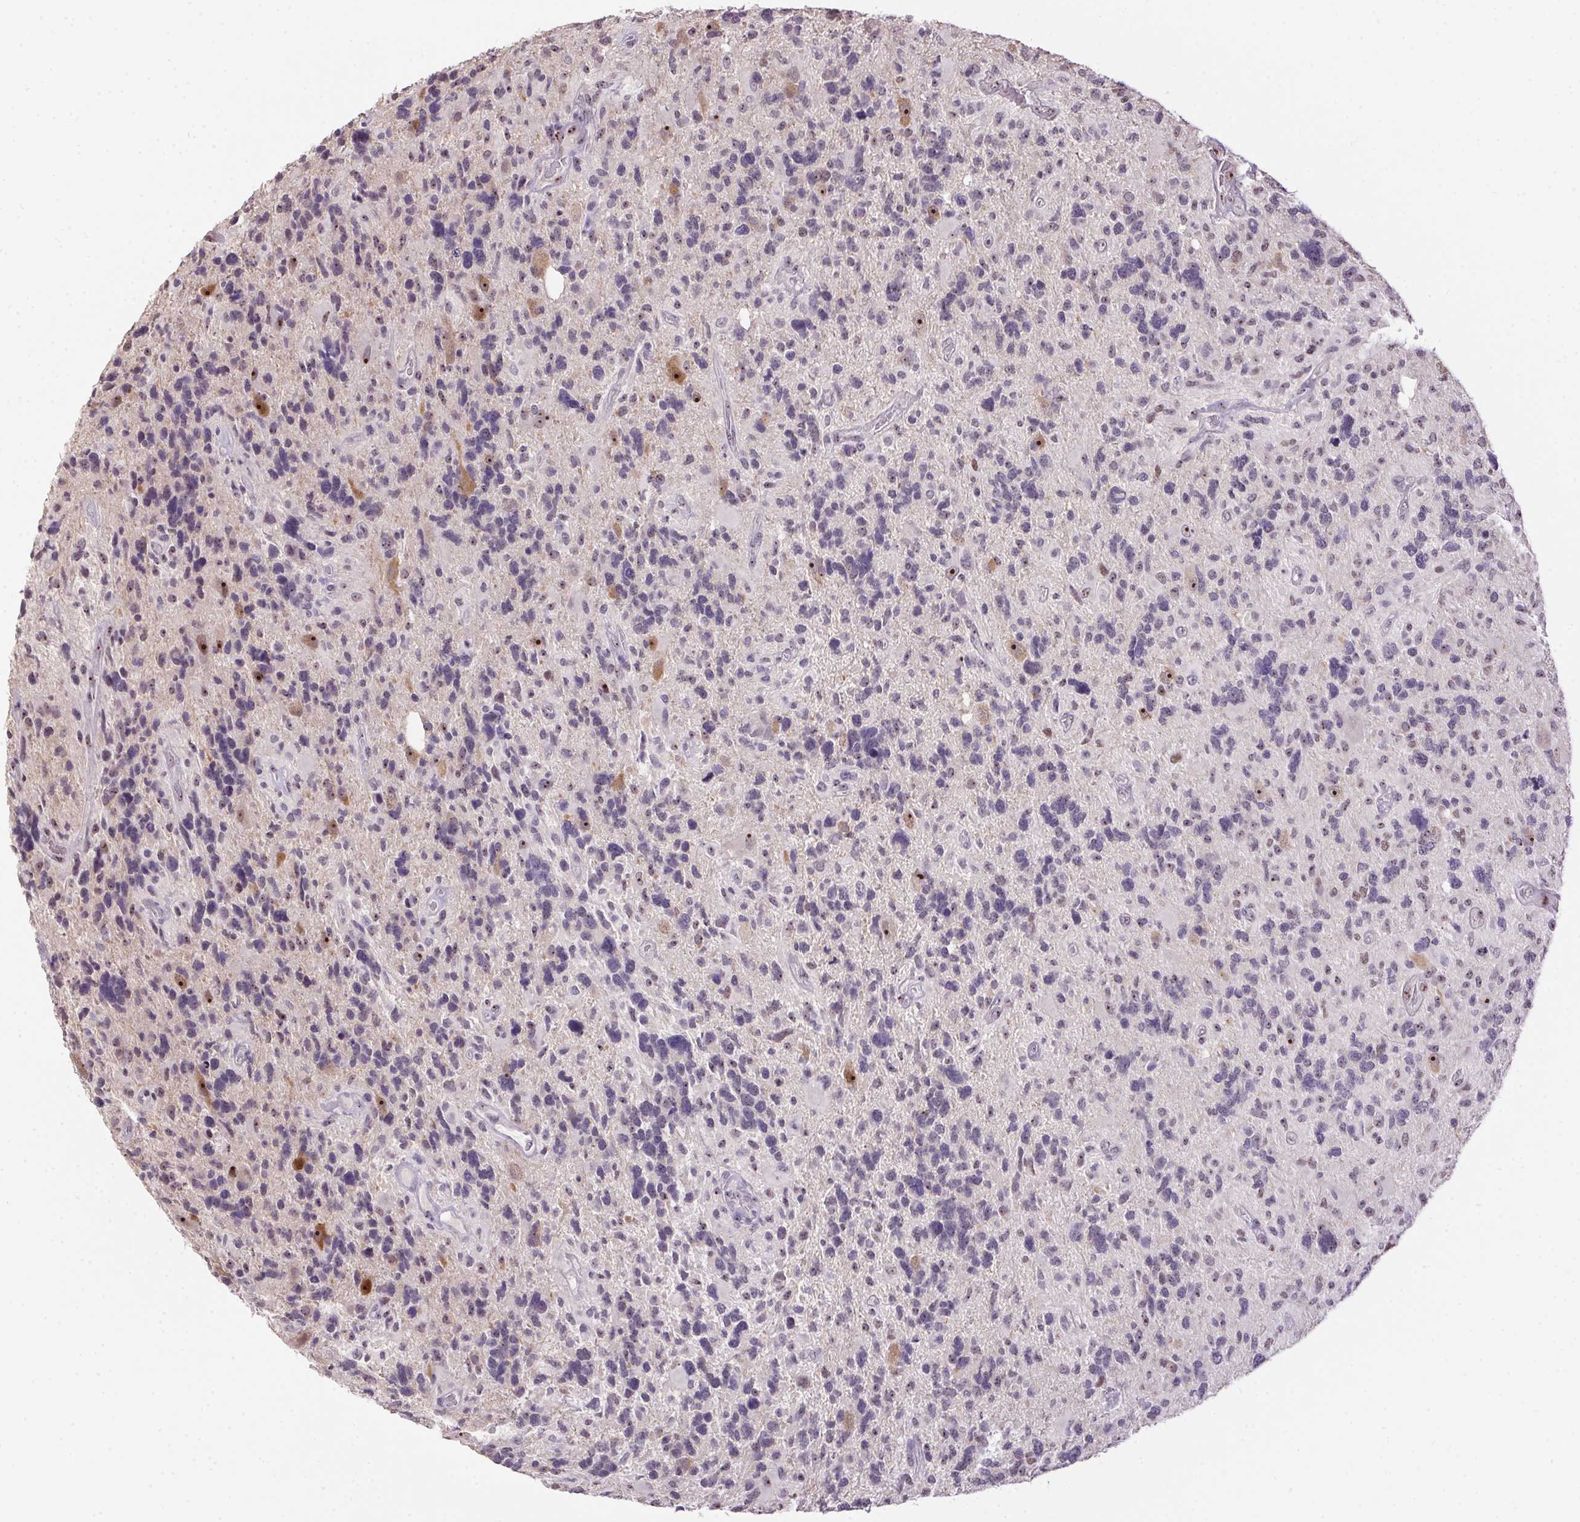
{"staining": {"intensity": "weak", "quantity": "<25%", "location": "nuclear"}, "tissue": "glioma", "cell_type": "Tumor cells", "image_type": "cancer", "snomed": [{"axis": "morphology", "description": "Glioma, malignant, High grade"}, {"axis": "topography", "description": "Brain"}], "caption": "Protein analysis of glioma reveals no significant positivity in tumor cells. (Stains: DAB (3,3'-diaminobenzidine) immunohistochemistry with hematoxylin counter stain, Microscopy: brightfield microscopy at high magnification).", "gene": "BATF2", "patient": {"sex": "male", "age": 49}}